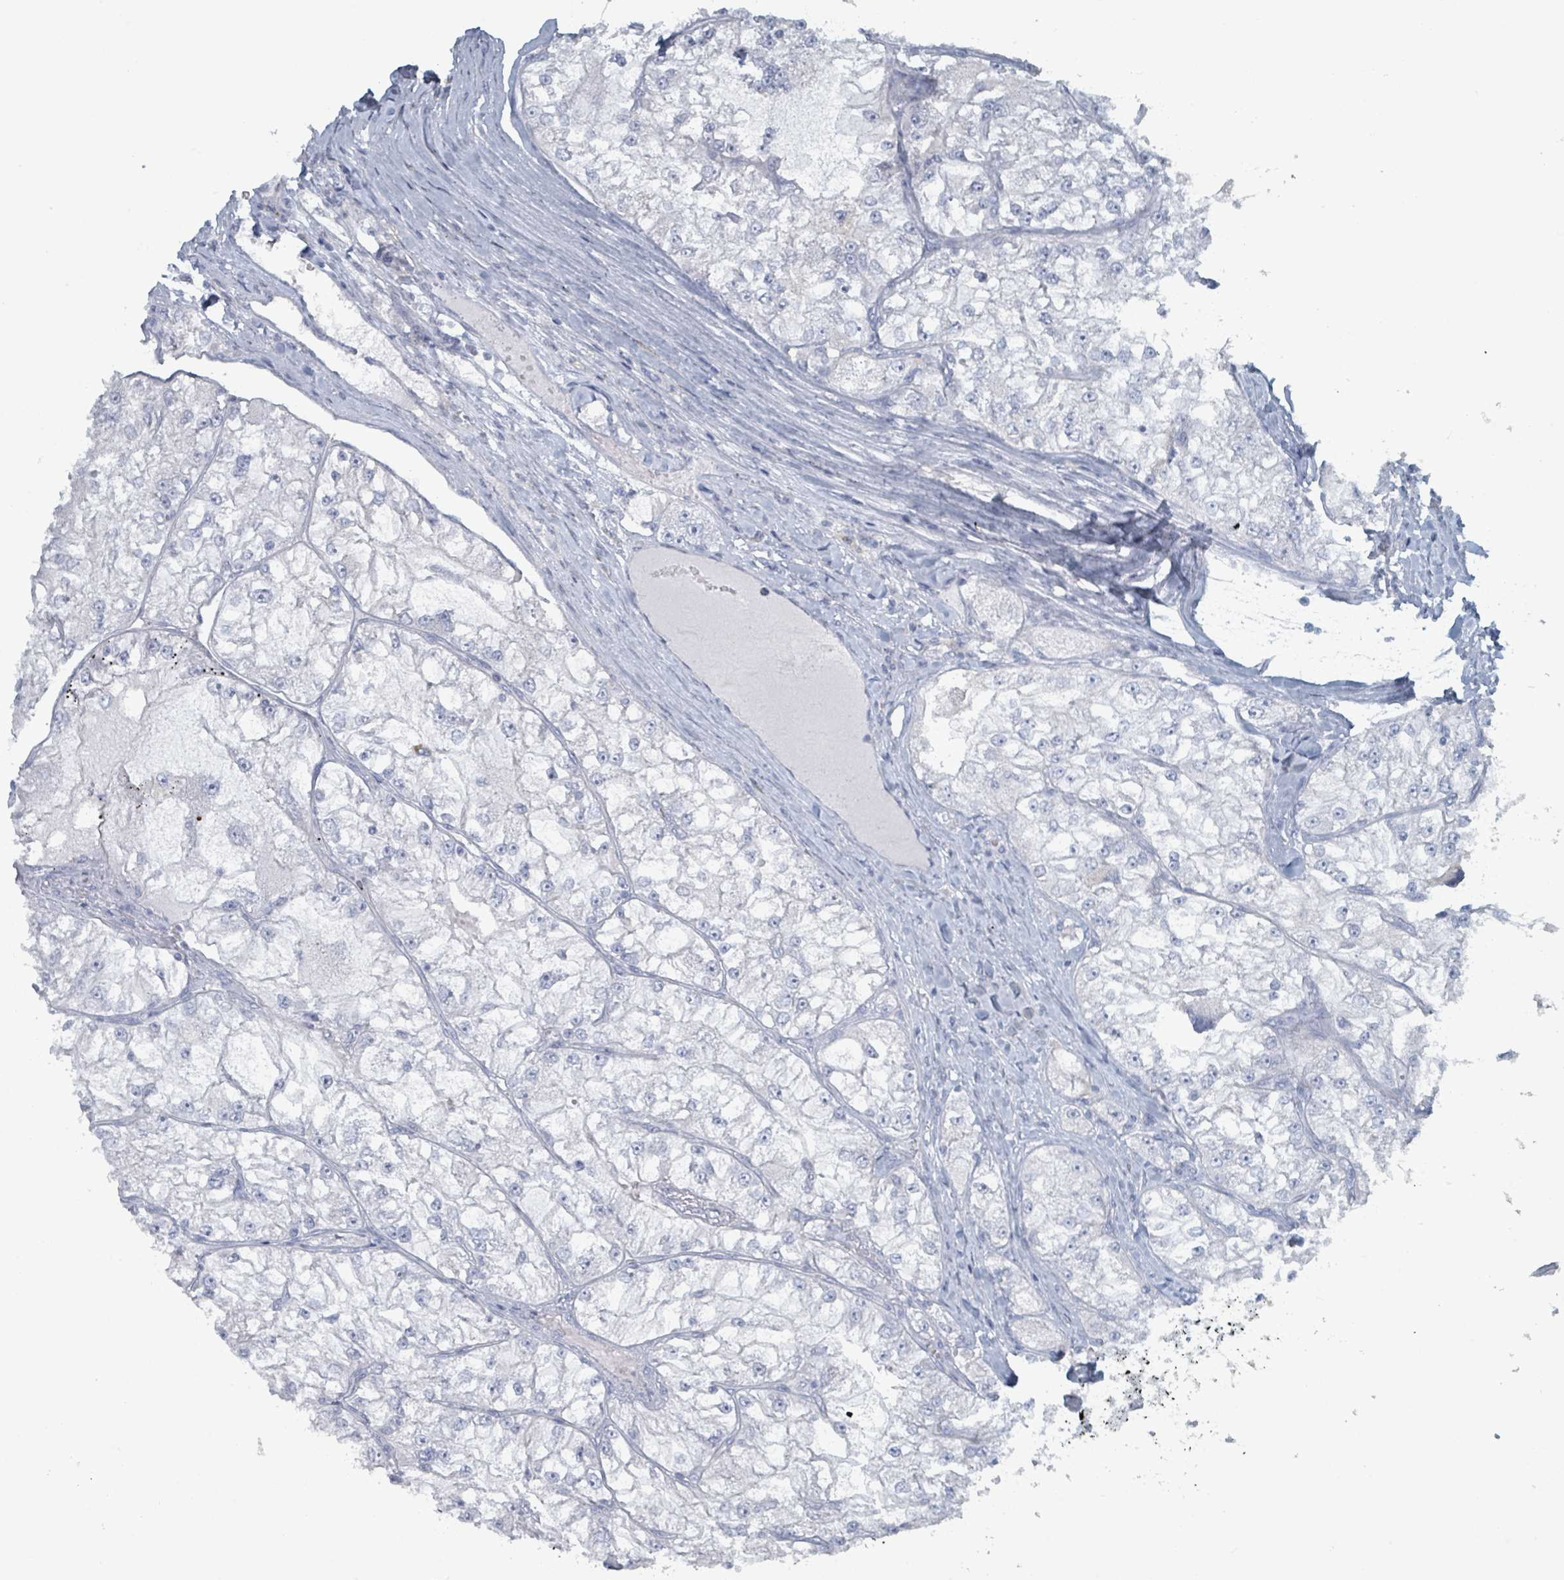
{"staining": {"intensity": "negative", "quantity": "none", "location": "none"}, "tissue": "renal cancer", "cell_type": "Tumor cells", "image_type": "cancer", "snomed": [{"axis": "morphology", "description": "Adenocarcinoma, NOS"}, {"axis": "topography", "description": "Kidney"}], "caption": "IHC photomicrograph of neoplastic tissue: renal adenocarcinoma stained with DAB demonstrates no significant protein positivity in tumor cells.", "gene": "HEATR5A", "patient": {"sex": "female", "age": 72}}